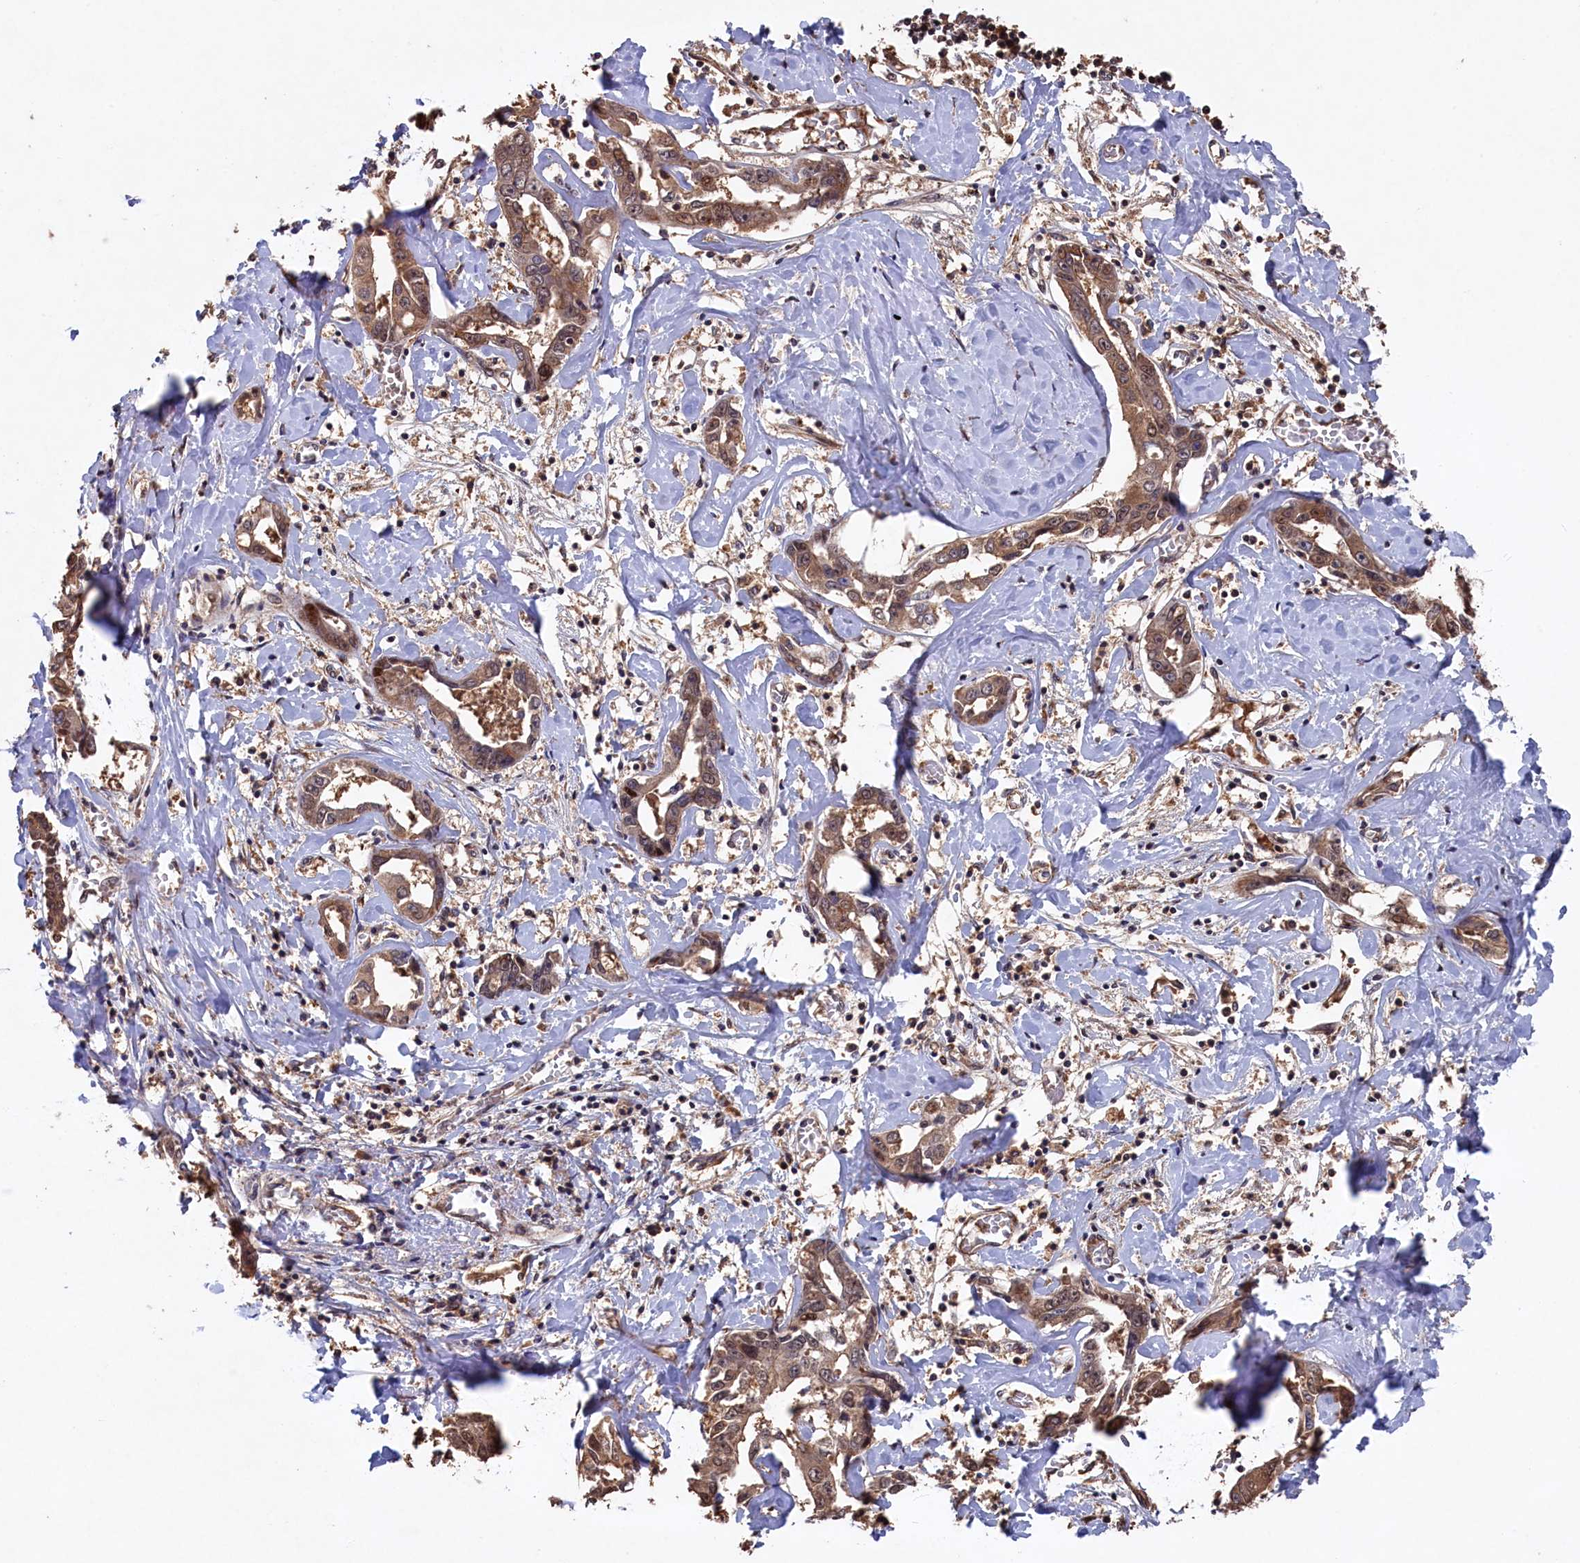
{"staining": {"intensity": "moderate", "quantity": ">75%", "location": "cytoplasmic/membranous"}, "tissue": "liver cancer", "cell_type": "Tumor cells", "image_type": "cancer", "snomed": [{"axis": "morphology", "description": "Cholangiocarcinoma"}, {"axis": "topography", "description": "Liver"}], "caption": "Cholangiocarcinoma (liver) was stained to show a protein in brown. There is medium levels of moderate cytoplasmic/membranous positivity in approximately >75% of tumor cells.", "gene": "NAA60", "patient": {"sex": "male", "age": 59}}